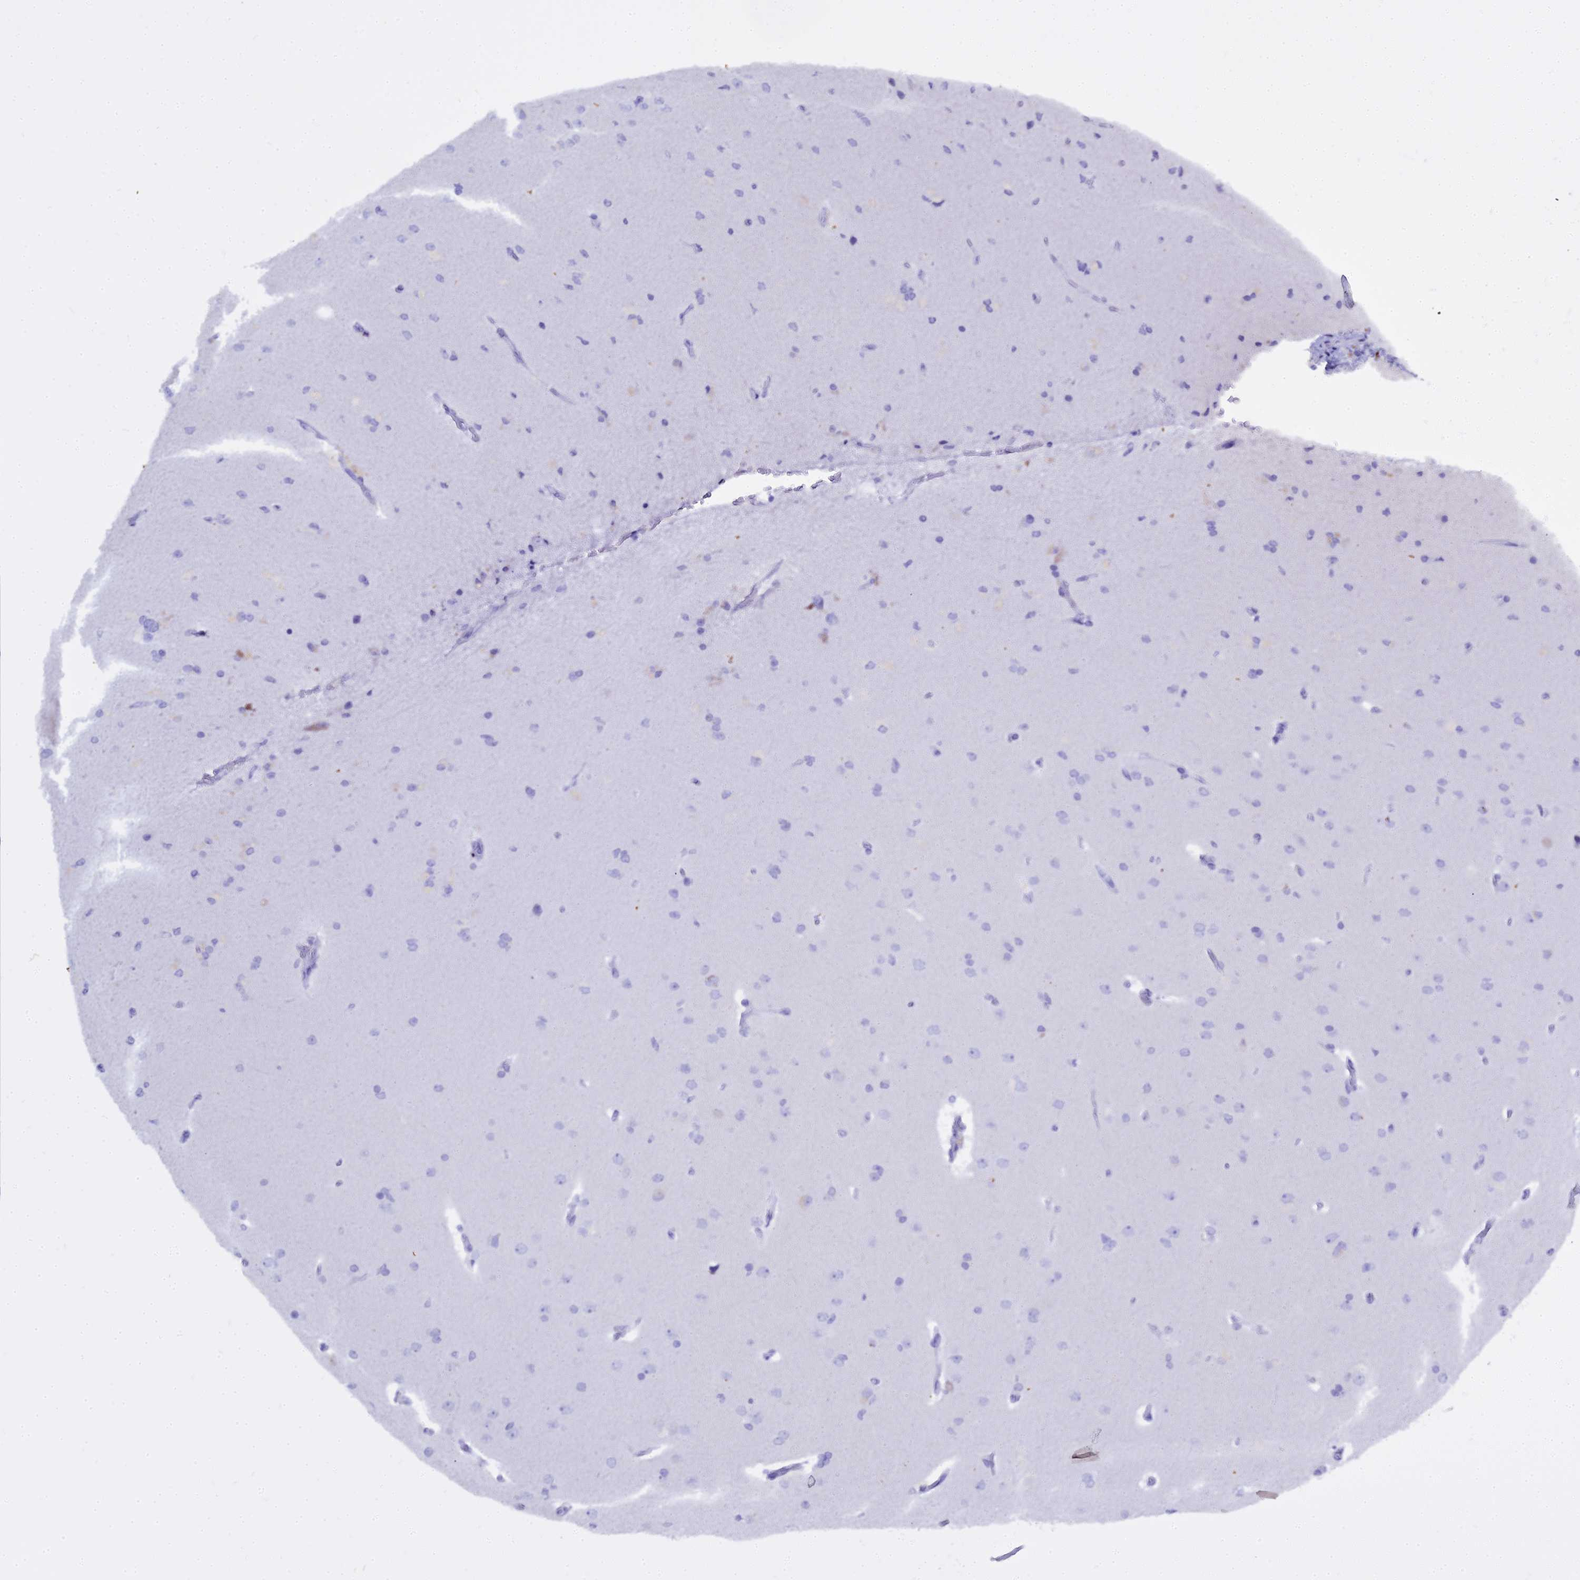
{"staining": {"intensity": "negative", "quantity": "none", "location": "none"}, "tissue": "cerebral cortex", "cell_type": "Endothelial cells", "image_type": "normal", "snomed": [{"axis": "morphology", "description": "Normal tissue, NOS"}, {"axis": "topography", "description": "Cerebral cortex"}], "caption": "DAB (3,3'-diaminobenzidine) immunohistochemical staining of unremarkable human cerebral cortex demonstrates no significant expression in endothelial cells.", "gene": "CD5", "patient": {"sex": "male", "age": 62}}